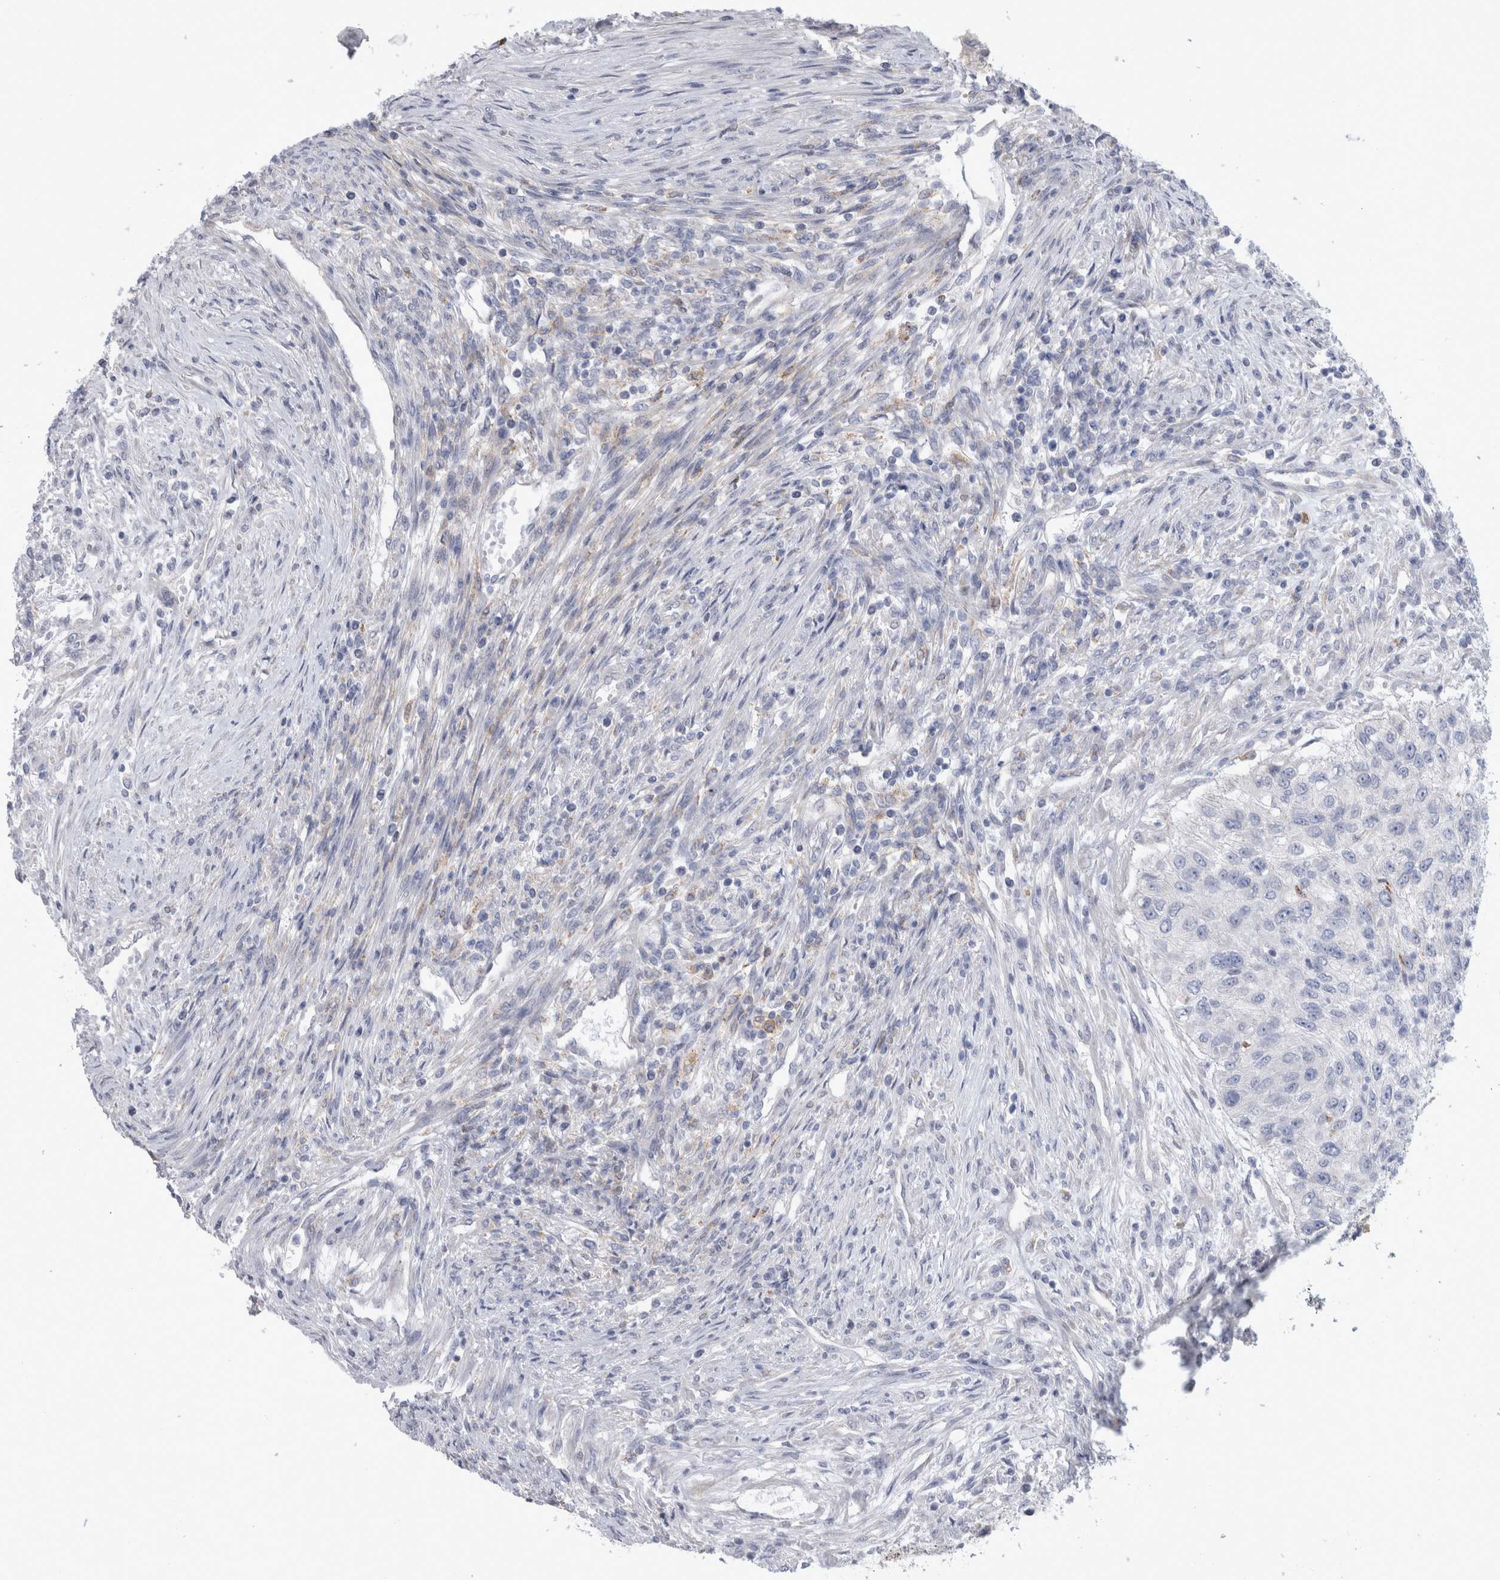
{"staining": {"intensity": "negative", "quantity": "none", "location": "none"}, "tissue": "urothelial cancer", "cell_type": "Tumor cells", "image_type": "cancer", "snomed": [{"axis": "morphology", "description": "Urothelial carcinoma, High grade"}, {"axis": "topography", "description": "Urinary bladder"}], "caption": "DAB immunohistochemical staining of human urothelial cancer shows no significant staining in tumor cells.", "gene": "GATM", "patient": {"sex": "female", "age": 60}}